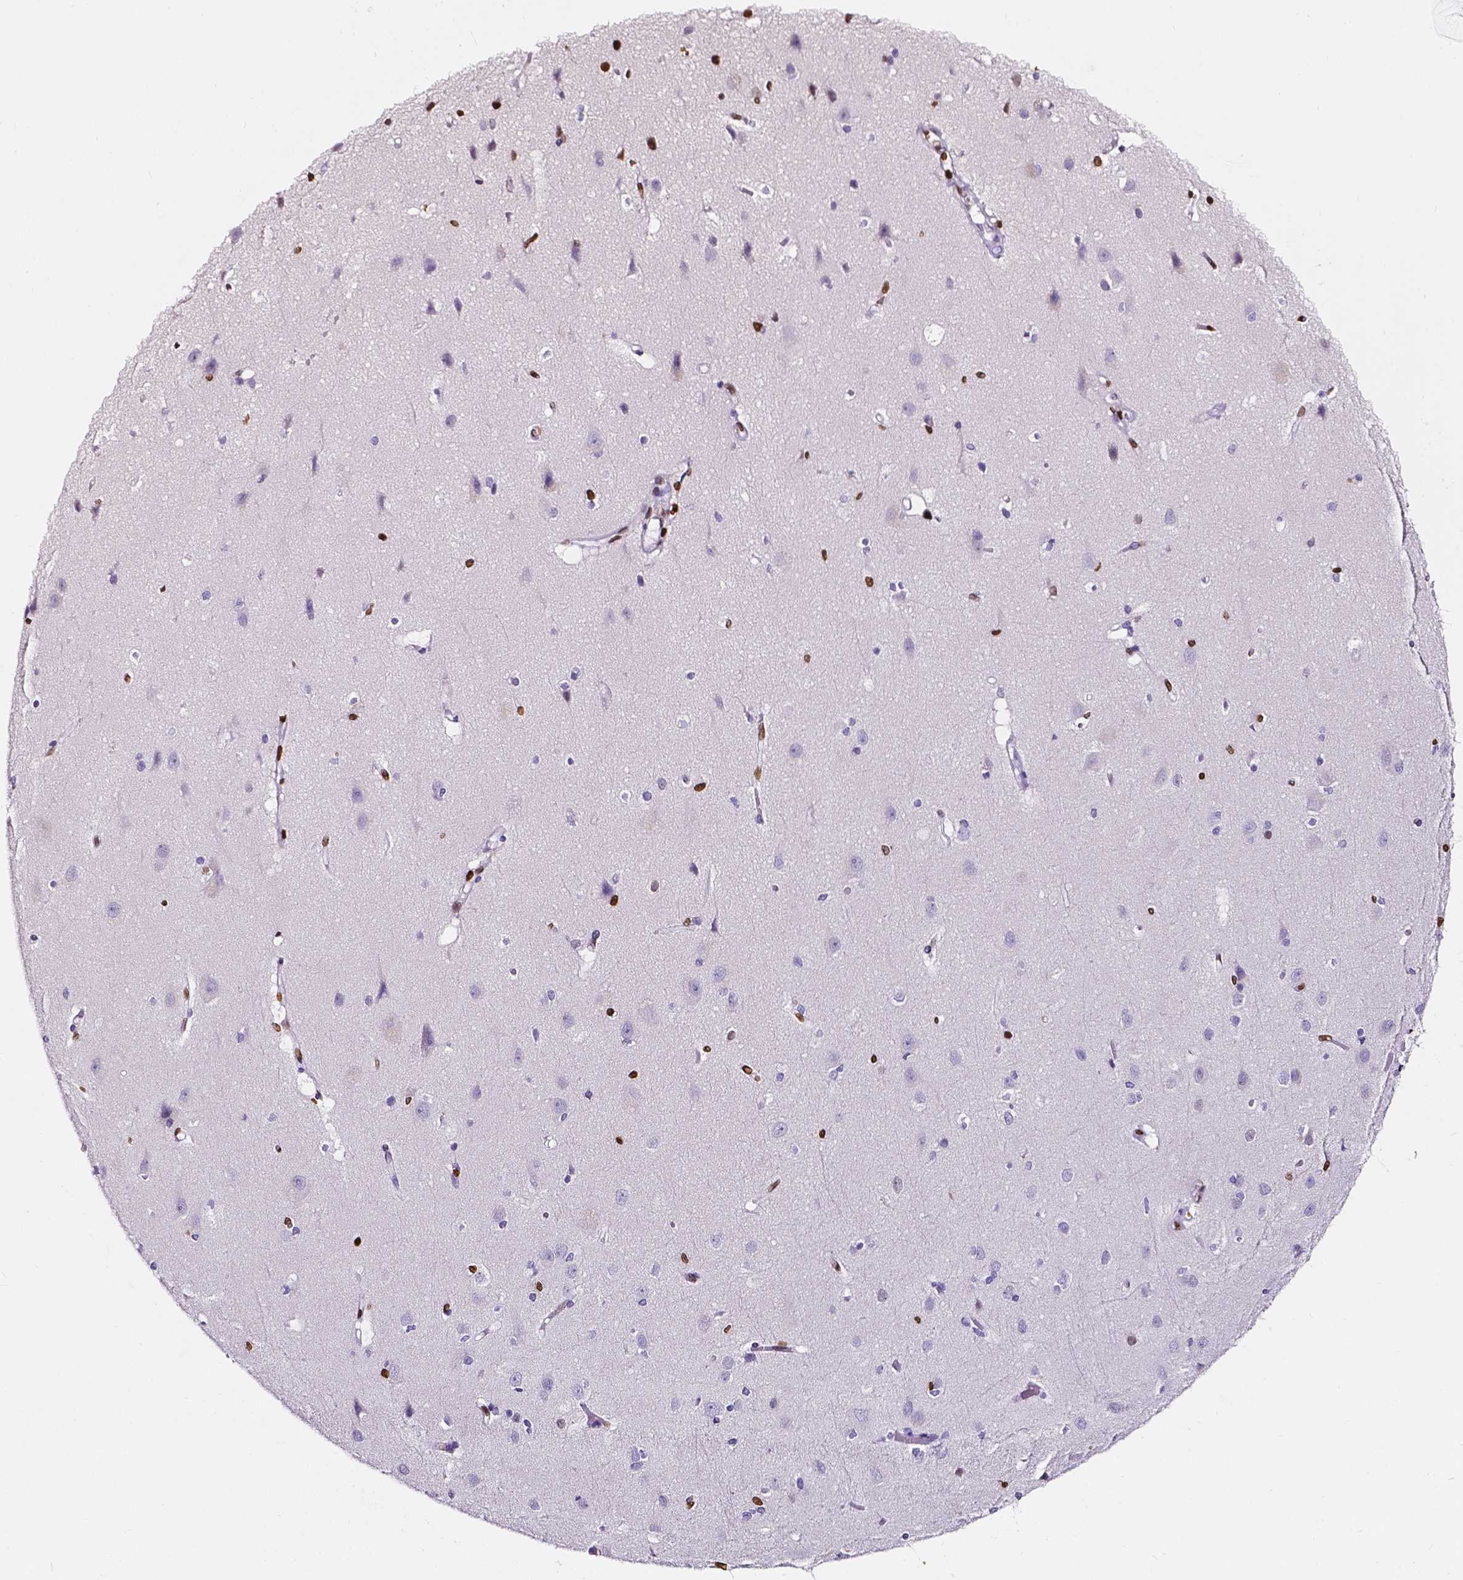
{"staining": {"intensity": "strong", "quantity": "<25%", "location": "nuclear"}, "tissue": "cerebral cortex", "cell_type": "Endothelial cells", "image_type": "normal", "snomed": [{"axis": "morphology", "description": "Normal tissue, NOS"}, {"axis": "topography", "description": "Cerebral cortex"}], "caption": "Endothelial cells exhibit strong nuclear expression in about <25% of cells in normal cerebral cortex.", "gene": "CBY3", "patient": {"sex": "male", "age": 37}}